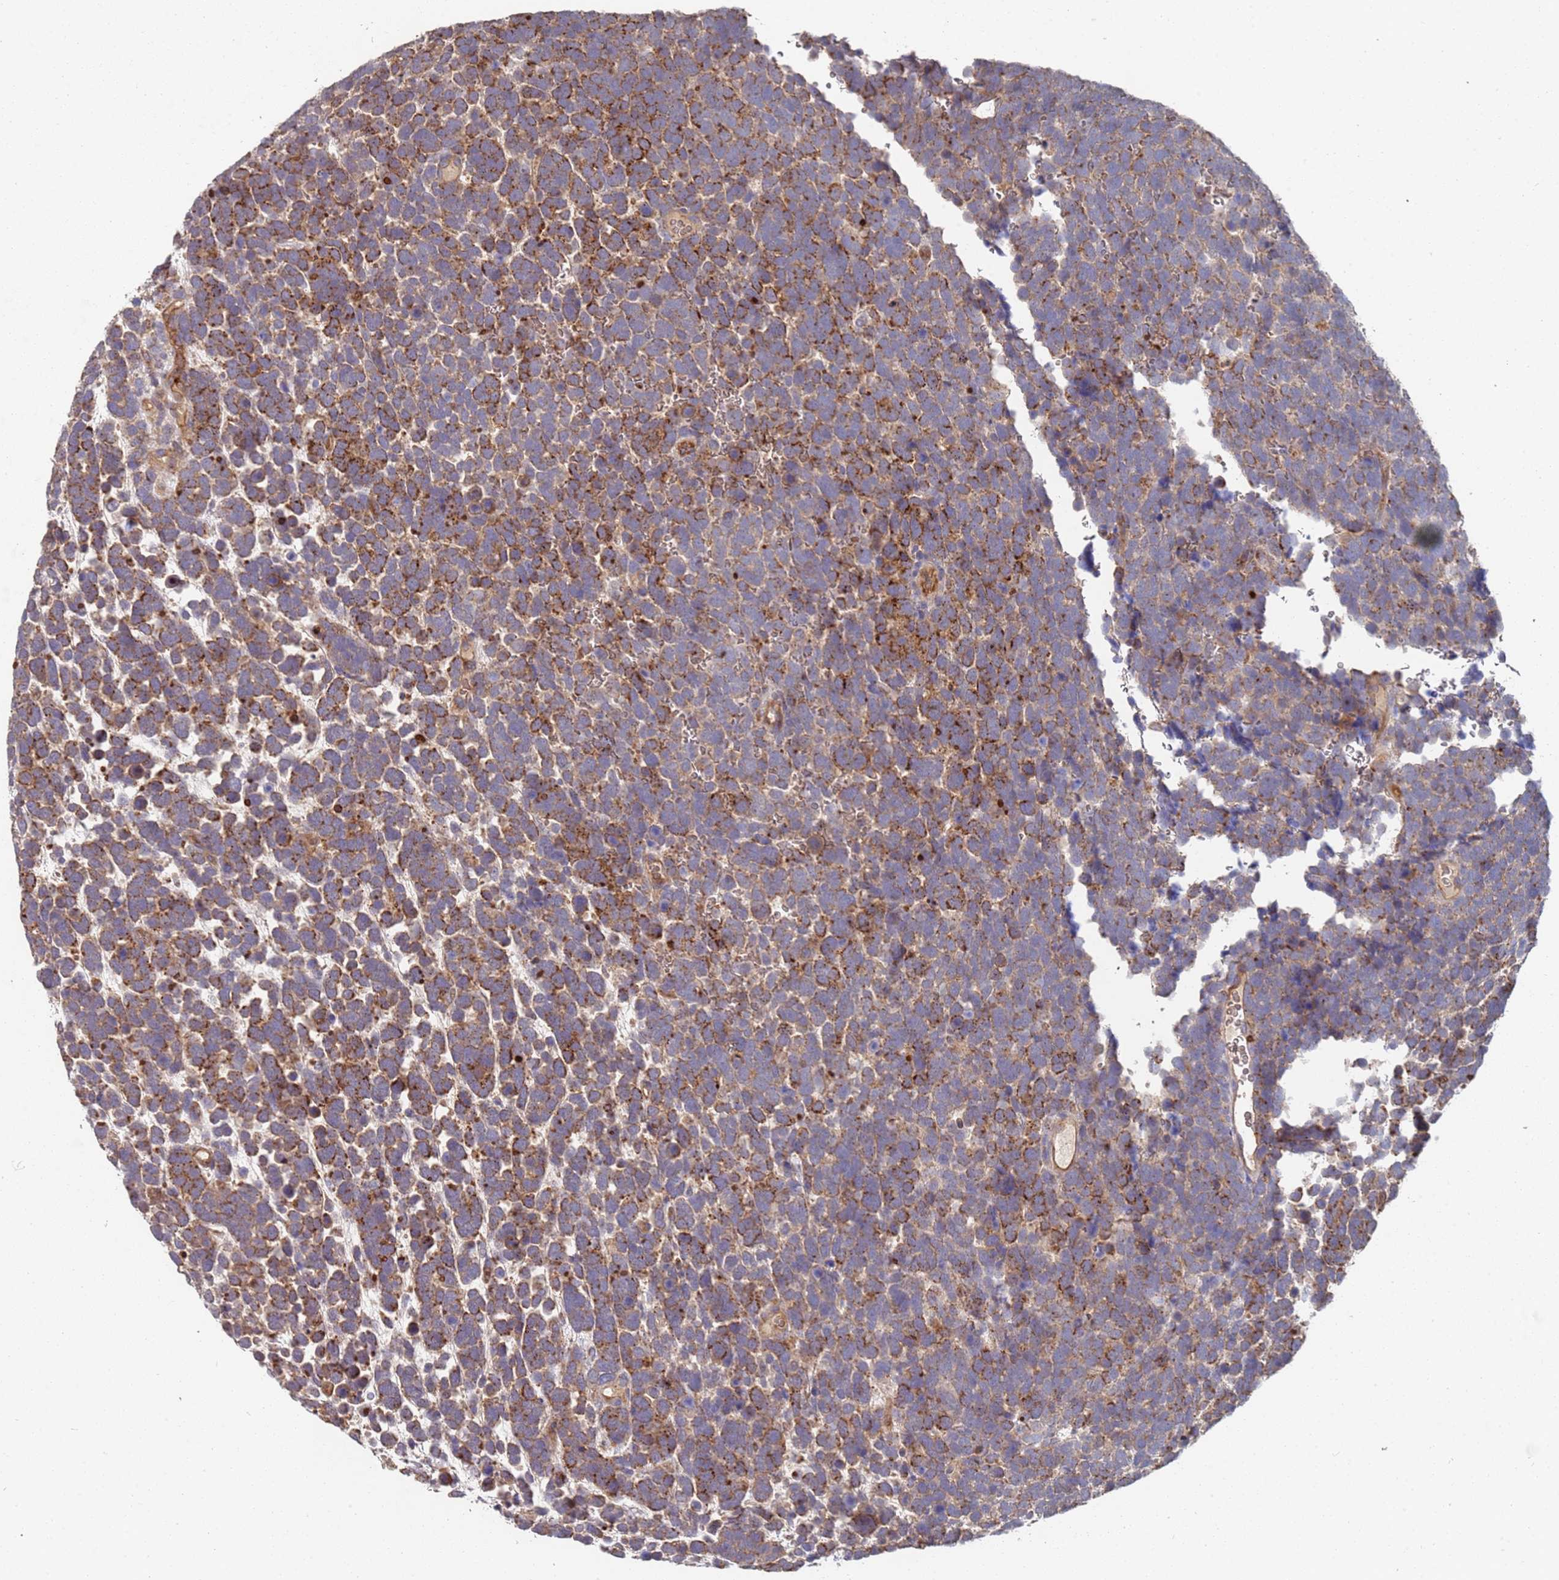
{"staining": {"intensity": "moderate", "quantity": ">75%", "location": "cytoplasmic/membranous"}, "tissue": "urothelial cancer", "cell_type": "Tumor cells", "image_type": "cancer", "snomed": [{"axis": "morphology", "description": "Urothelial carcinoma, High grade"}, {"axis": "topography", "description": "Urinary bladder"}], "caption": "This micrograph demonstrates immunohistochemistry (IHC) staining of human urothelial cancer, with medium moderate cytoplasmic/membranous expression in about >75% of tumor cells.", "gene": "ABCB6", "patient": {"sex": "female", "age": 82}}